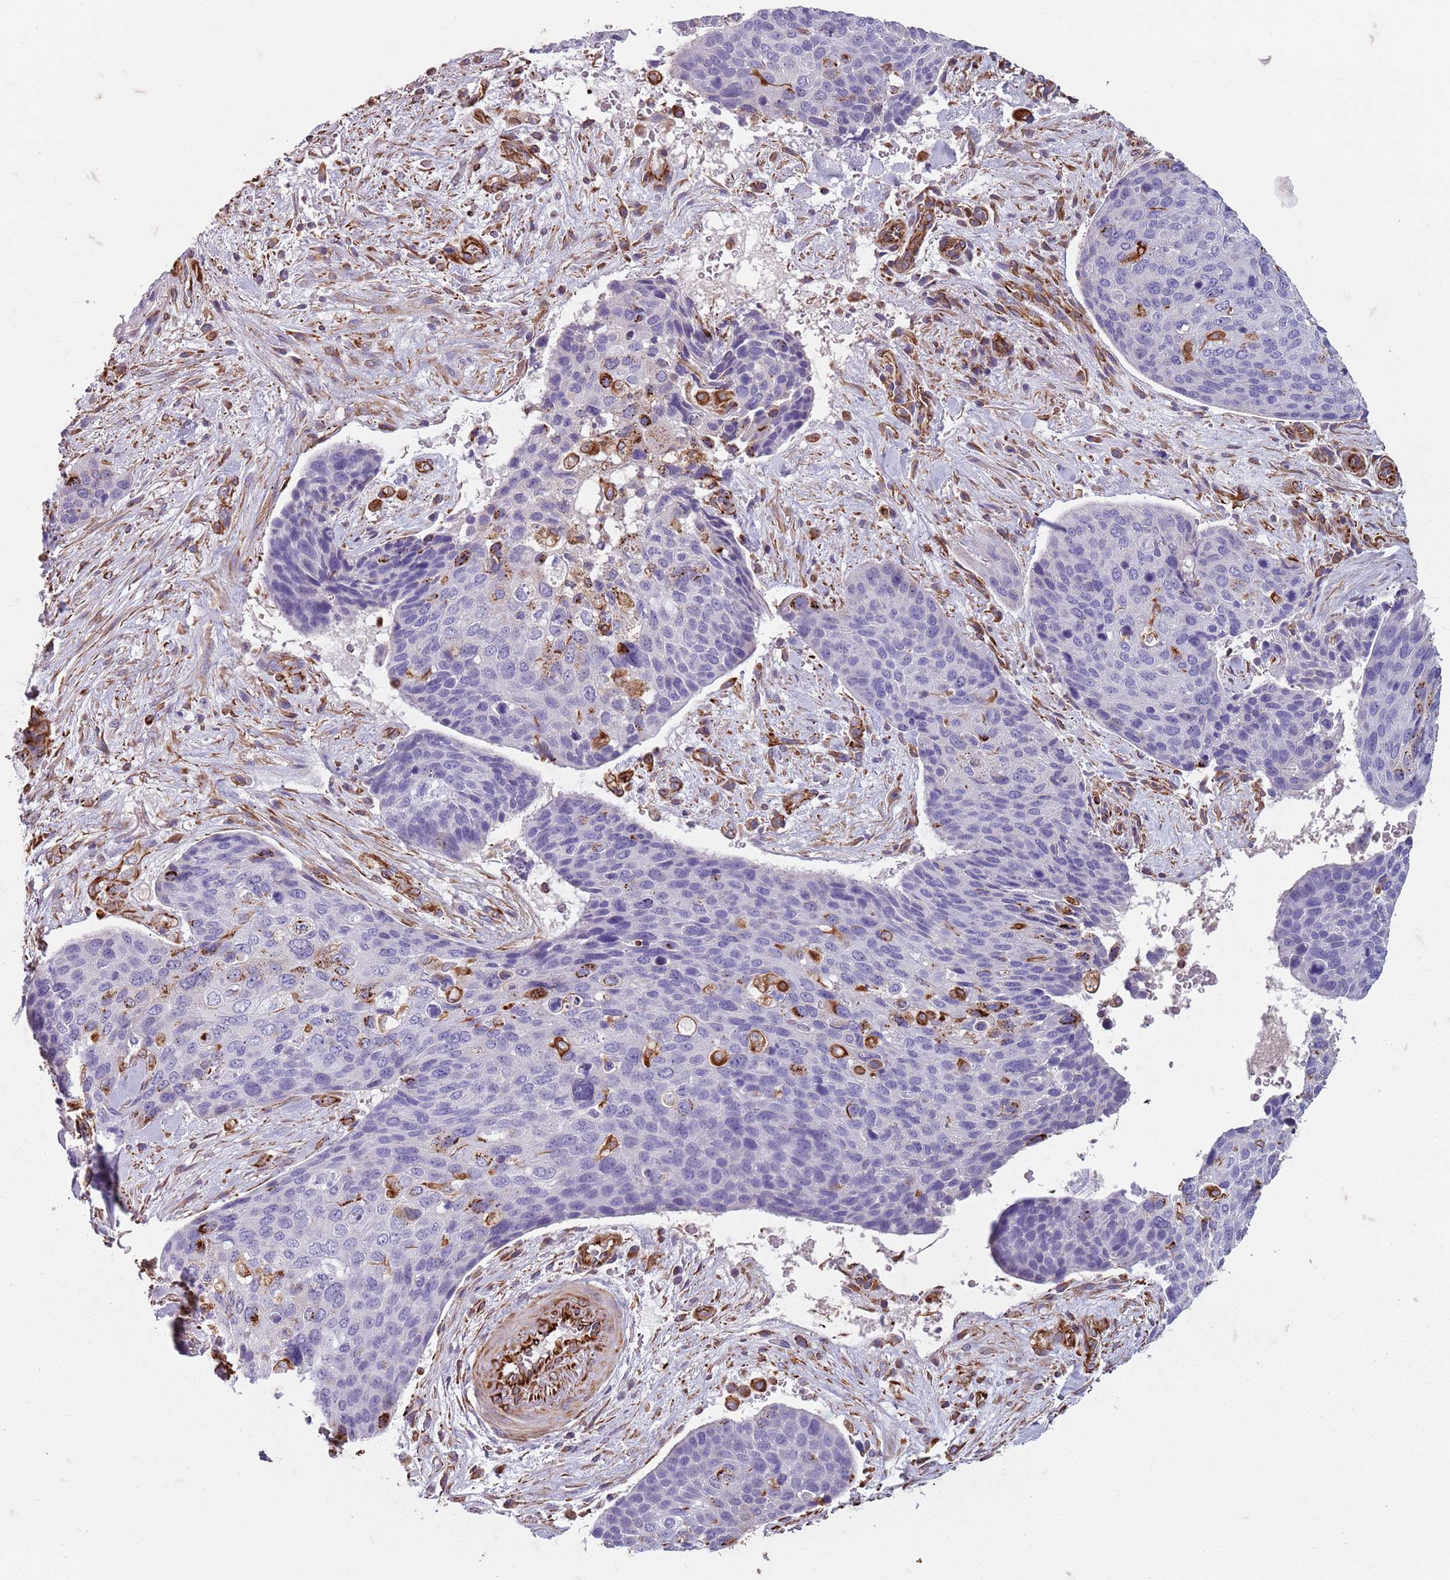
{"staining": {"intensity": "negative", "quantity": "none", "location": "none"}, "tissue": "skin cancer", "cell_type": "Tumor cells", "image_type": "cancer", "snomed": [{"axis": "morphology", "description": "Basal cell carcinoma"}, {"axis": "topography", "description": "Skin"}], "caption": "This photomicrograph is of skin basal cell carcinoma stained with IHC to label a protein in brown with the nuclei are counter-stained blue. There is no staining in tumor cells.", "gene": "TAS2R38", "patient": {"sex": "female", "age": 74}}